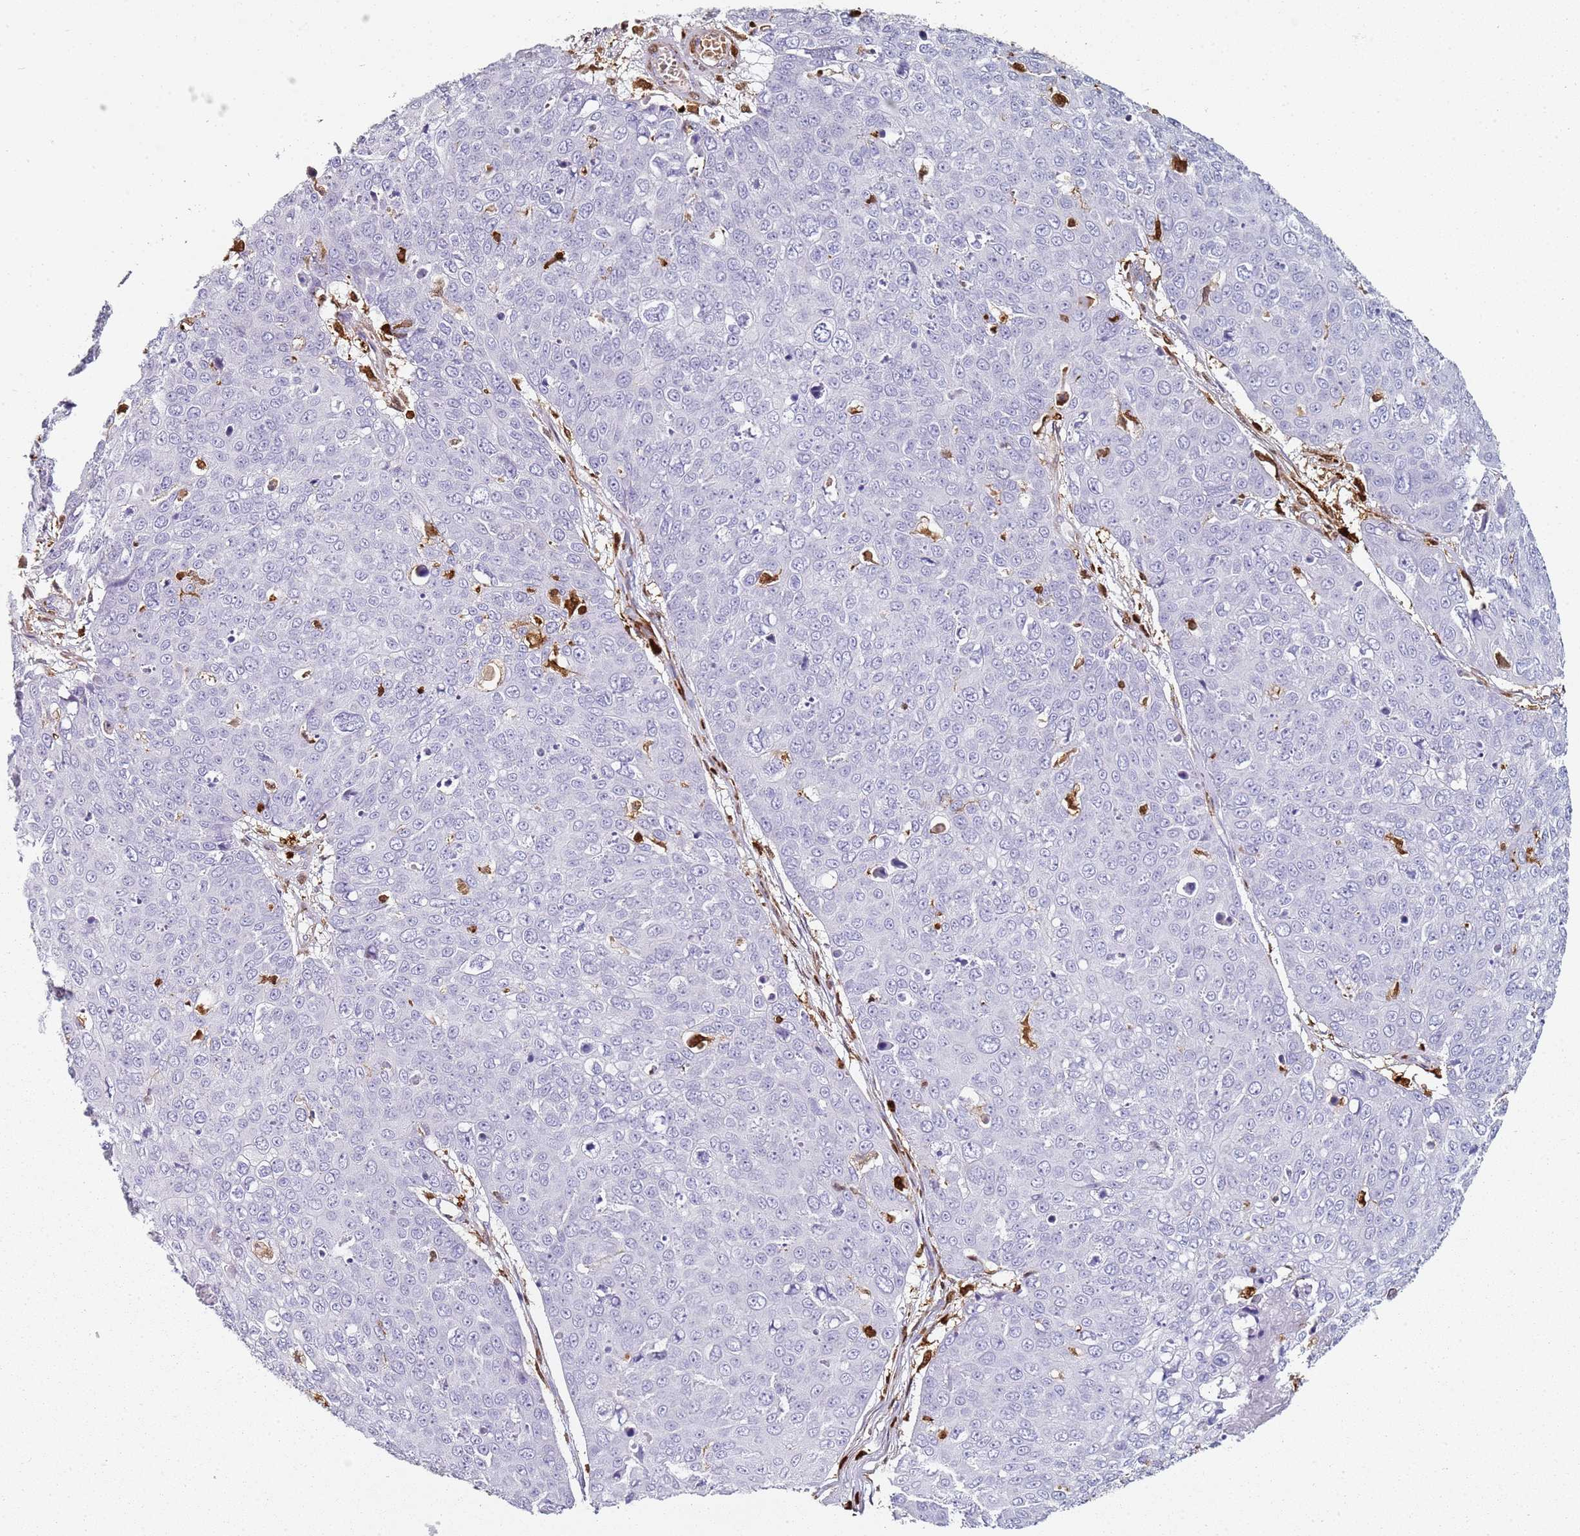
{"staining": {"intensity": "negative", "quantity": "none", "location": "none"}, "tissue": "skin cancer", "cell_type": "Tumor cells", "image_type": "cancer", "snomed": [{"axis": "morphology", "description": "Squamous cell carcinoma, NOS"}, {"axis": "topography", "description": "Skin"}], "caption": "High magnification brightfield microscopy of squamous cell carcinoma (skin) stained with DAB (3,3'-diaminobenzidine) (brown) and counterstained with hematoxylin (blue): tumor cells show no significant expression.", "gene": "S100A4", "patient": {"sex": "male", "age": 71}}